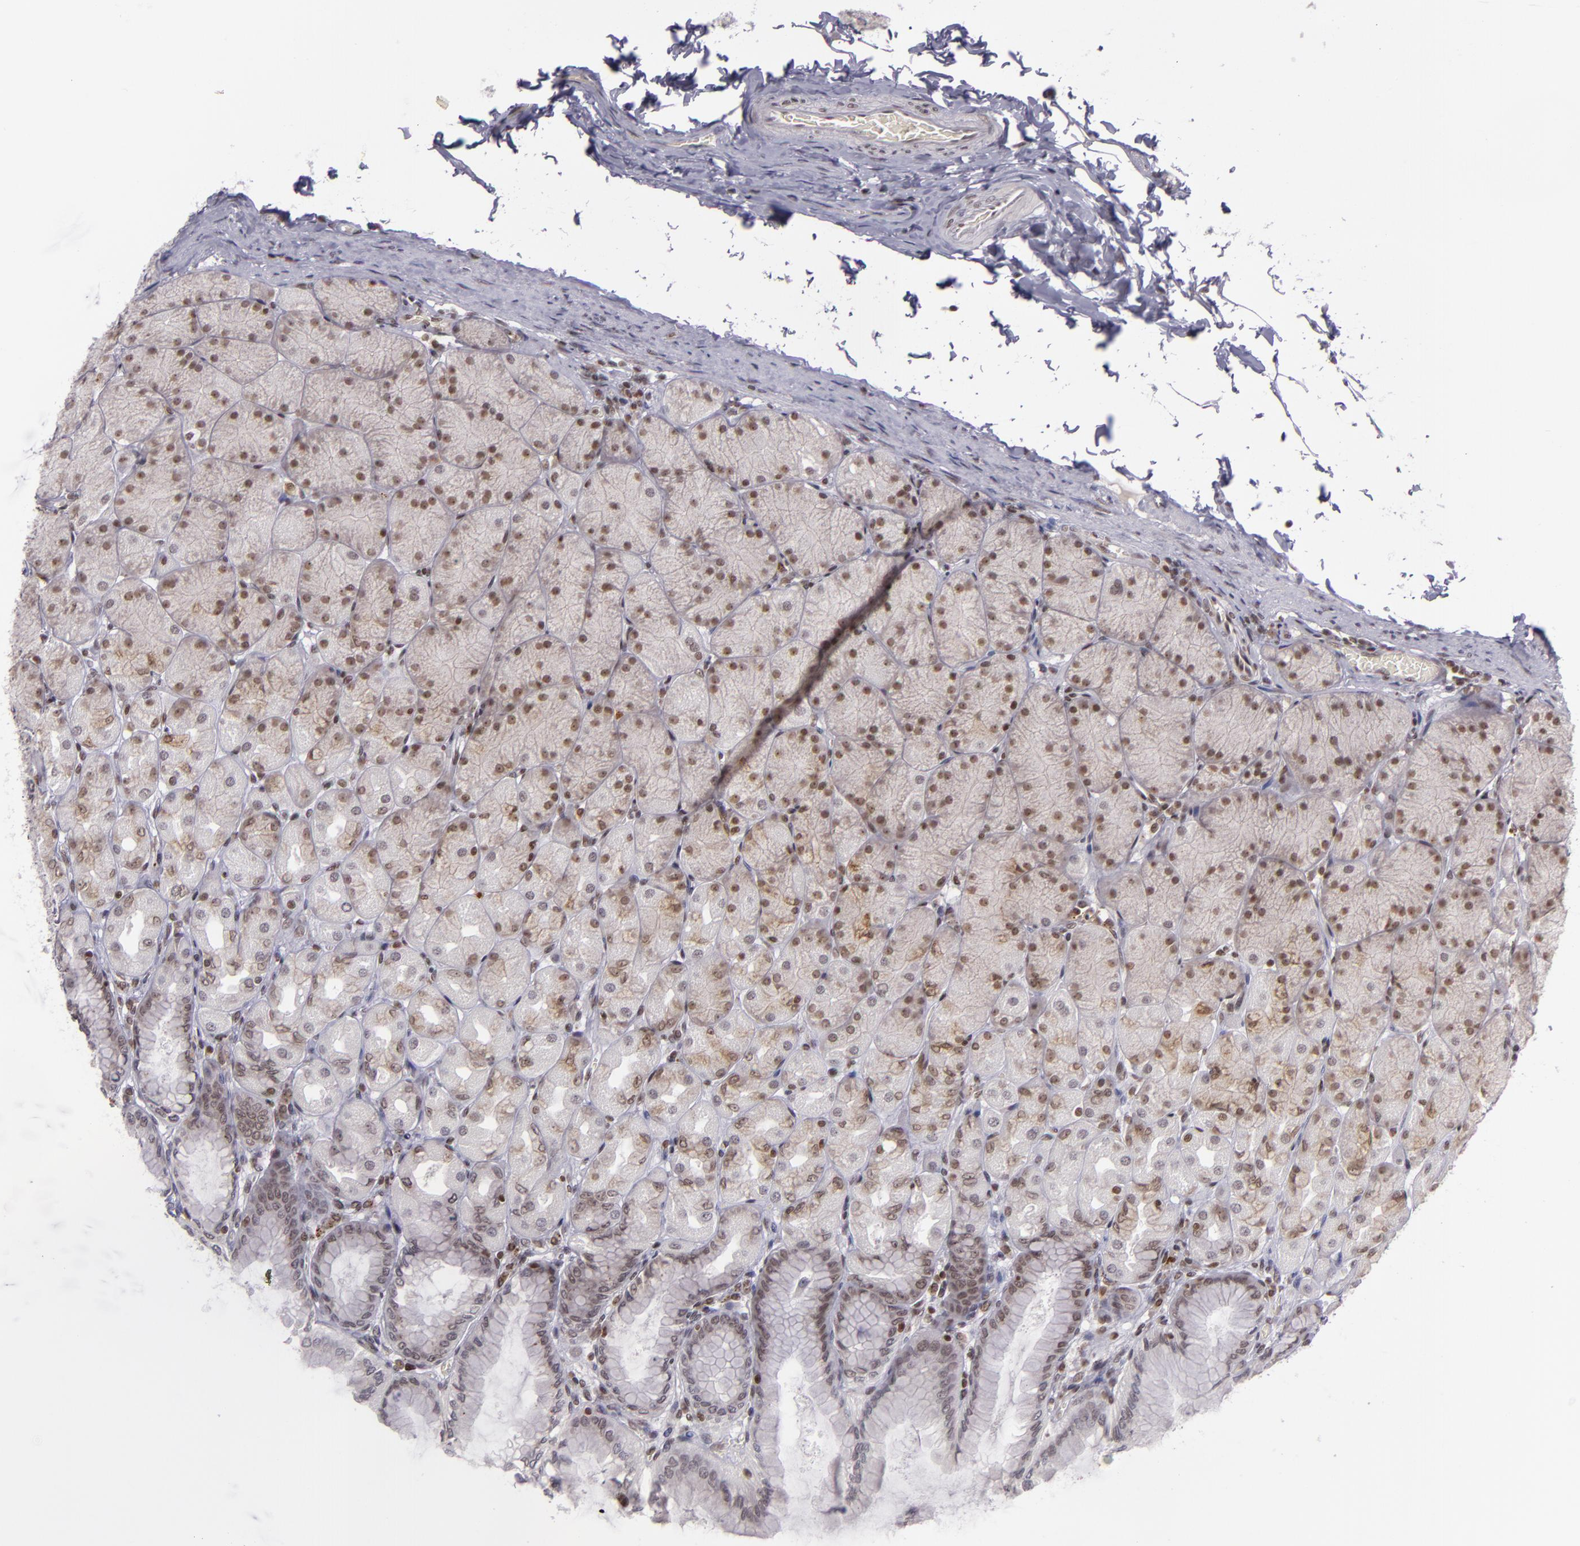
{"staining": {"intensity": "moderate", "quantity": "25%-75%", "location": "cytoplasmic/membranous,nuclear"}, "tissue": "stomach", "cell_type": "Glandular cells", "image_type": "normal", "snomed": [{"axis": "morphology", "description": "Normal tissue, NOS"}, {"axis": "topography", "description": "Stomach, upper"}], "caption": "IHC histopathology image of normal stomach: human stomach stained using immunohistochemistry (IHC) shows medium levels of moderate protein expression localized specifically in the cytoplasmic/membranous,nuclear of glandular cells, appearing as a cytoplasmic/membranous,nuclear brown color.", "gene": "ZFX", "patient": {"sex": "female", "age": 56}}